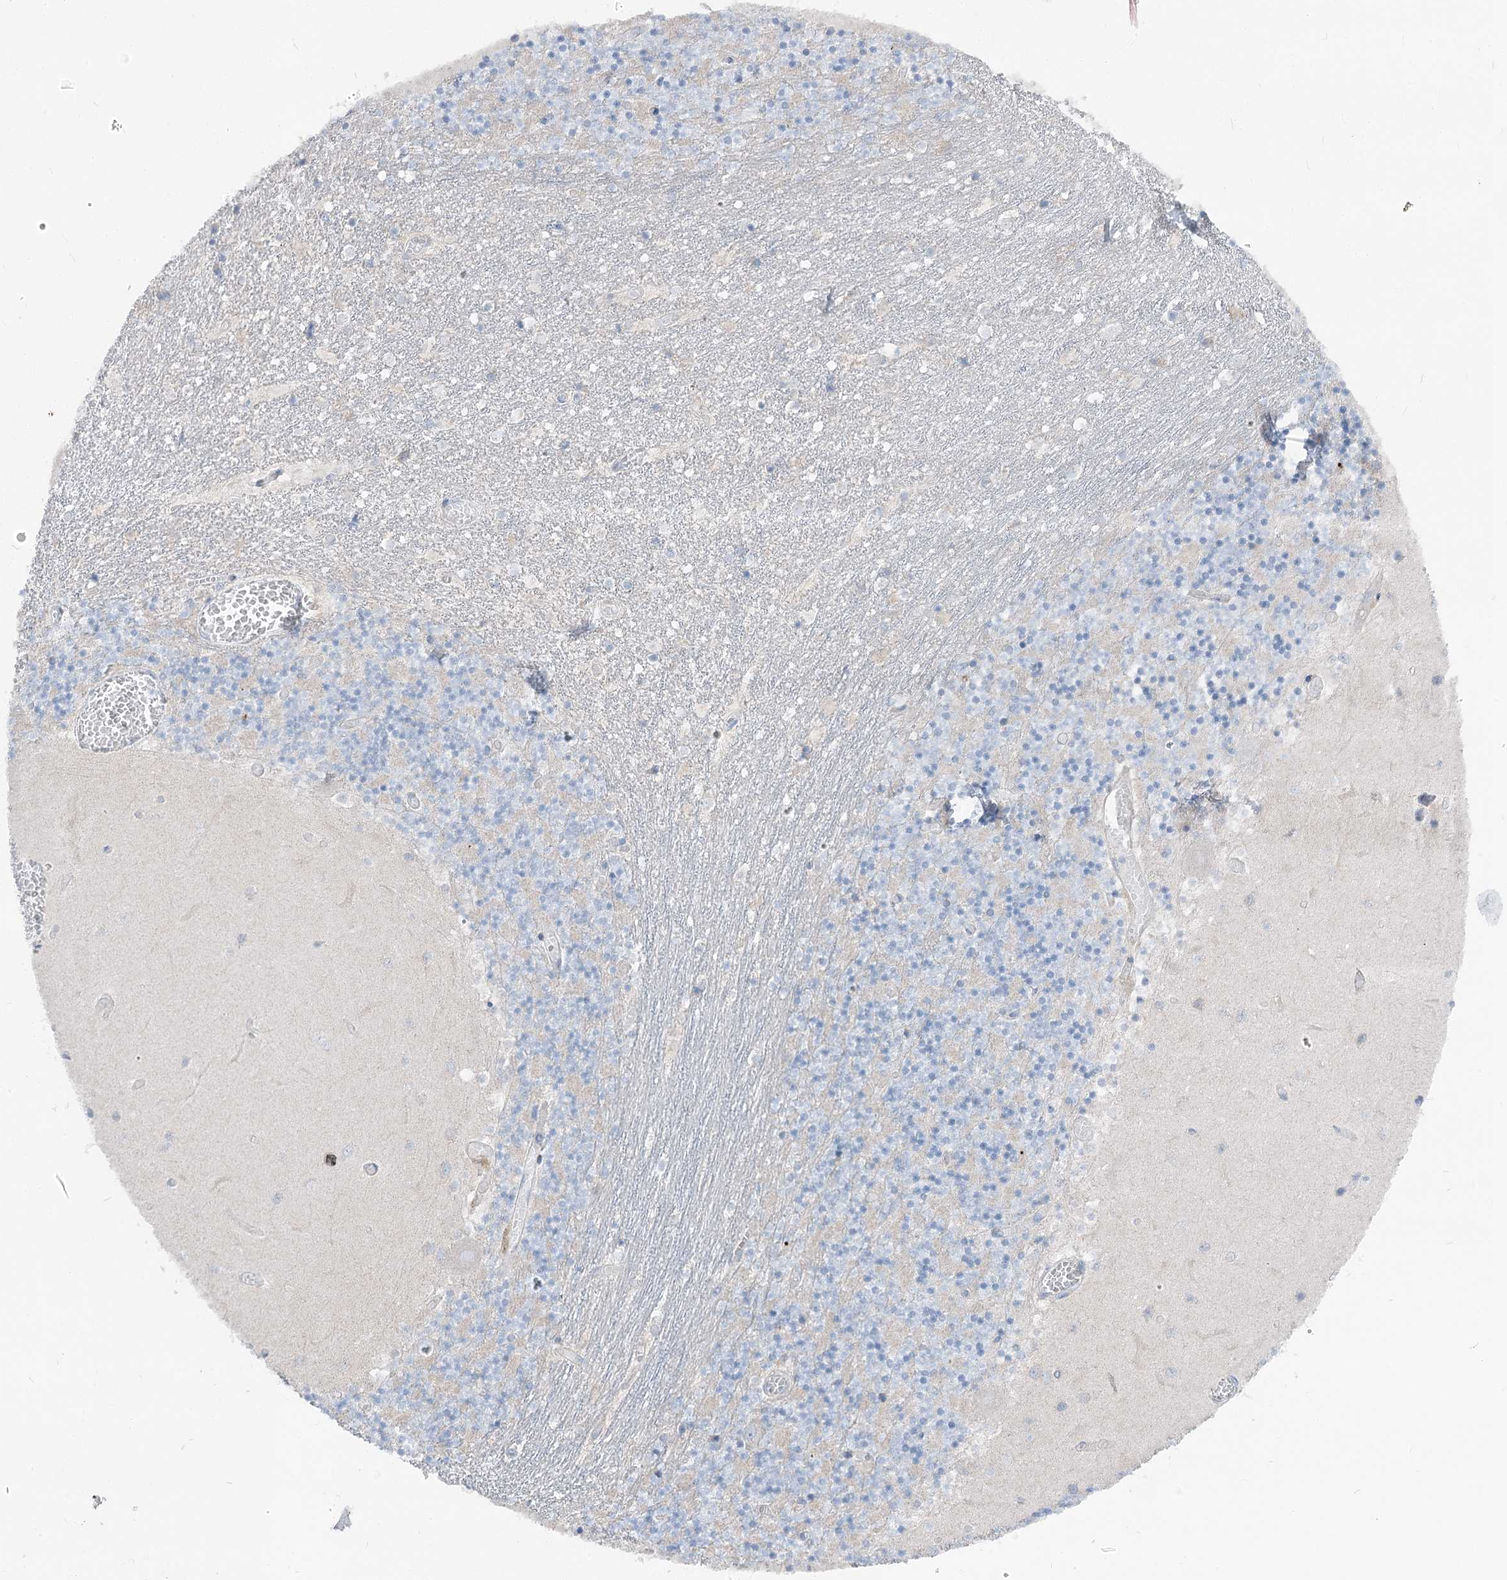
{"staining": {"intensity": "negative", "quantity": "none", "location": "none"}, "tissue": "cerebellum", "cell_type": "Cells in granular layer", "image_type": "normal", "snomed": [{"axis": "morphology", "description": "Normal tissue, NOS"}, {"axis": "topography", "description": "Cerebellum"}], "caption": "IHC histopathology image of benign cerebellum: cerebellum stained with DAB displays no significant protein staining in cells in granular layer.", "gene": "POGLUT1", "patient": {"sex": "female", "age": 28}}